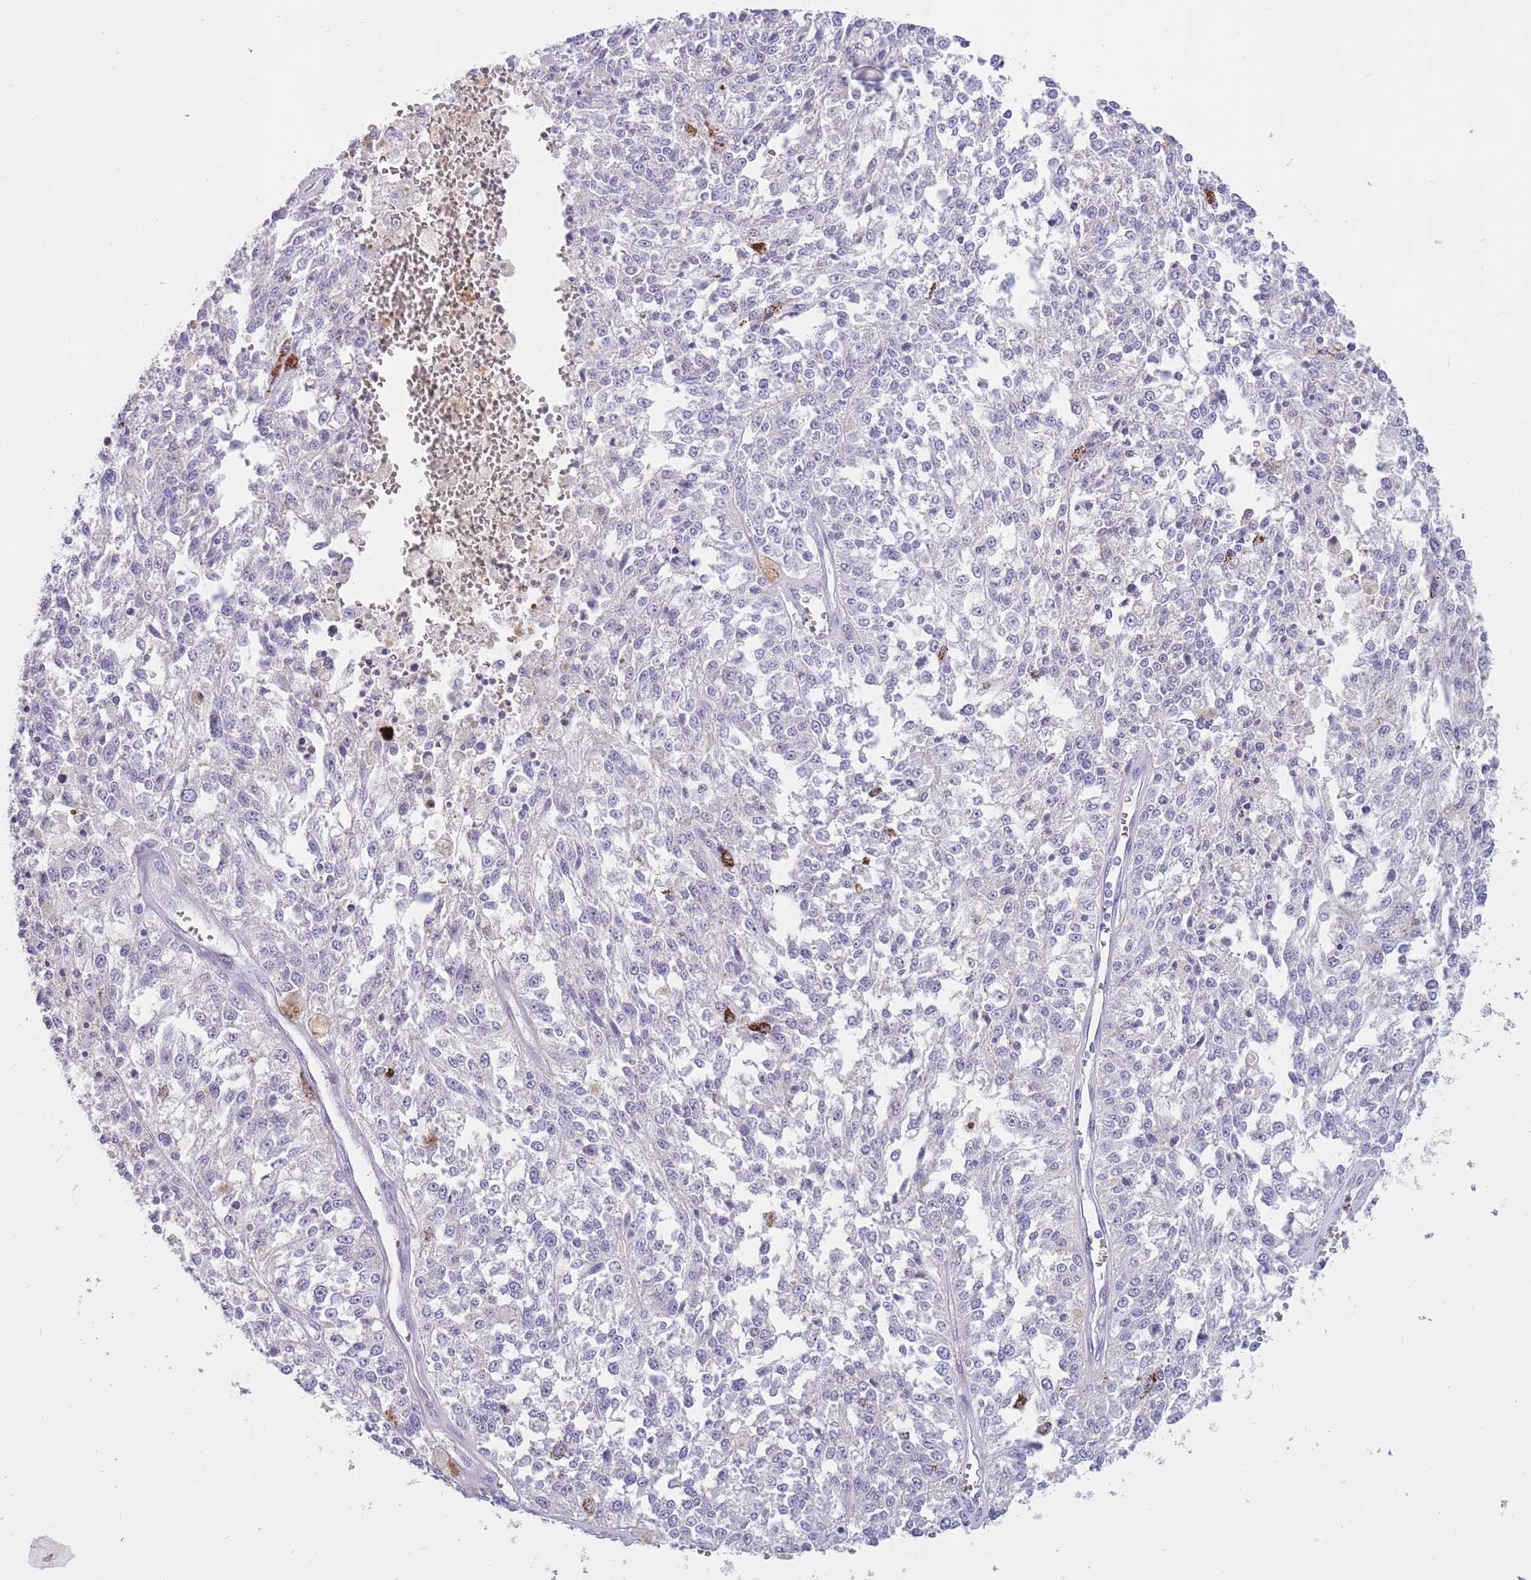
{"staining": {"intensity": "negative", "quantity": "none", "location": "none"}, "tissue": "melanoma", "cell_type": "Tumor cells", "image_type": "cancer", "snomed": [{"axis": "morphology", "description": "Malignant melanoma, NOS"}, {"axis": "topography", "description": "Skin"}], "caption": "Immunohistochemistry (IHC) photomicrograph of human malignant melanoma stained for a protein (brown), which reveals no expression in tumor cells.", "gene": "LEPROTL1", "patient": {"sex": "female", "age": 64}}